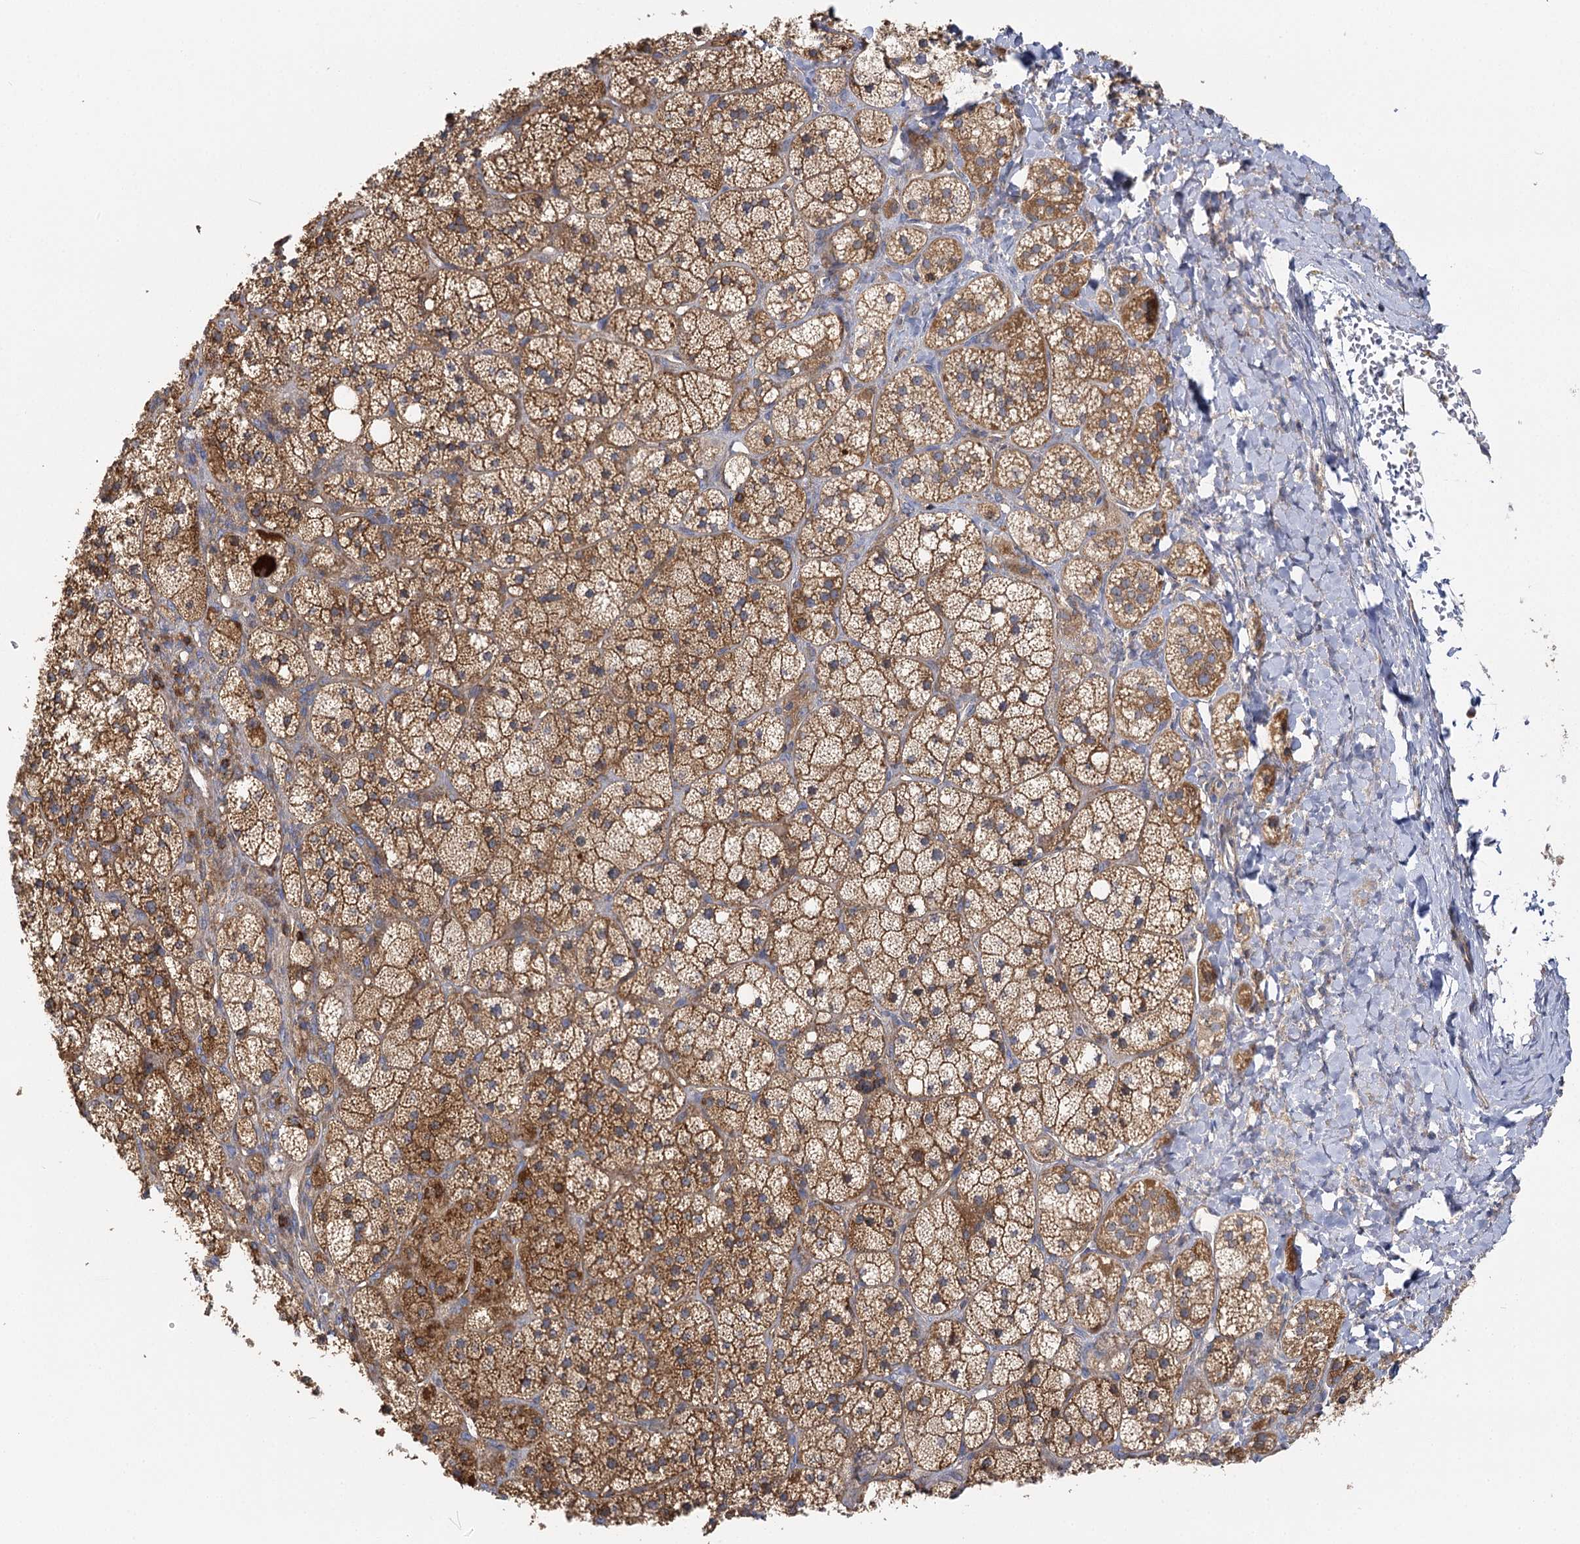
{"staining": {"intensity": "moderate", "quantity": ">75%", "location": "cytoplasmic/membranous"}, "tissue": "adrenal gland", "cell_type": "Glandular cells", "image_type": "normal", "snomed": [{"axis": "morphology", "description": "Normal tissue, NOS"}, {"axis": "topography", "description": "Adrenal gland"}], "caption": "DAB (3,3'-diaminobenzidine) immunohistochemical staining of benign adrenal gland exhibits moderate cytoplasmic/membranous protein expression in about >75% of glandular cells. The protein of interest is shown in brown color, while the nuclei are stained blue.", "gene": "SEC24B", "patient": {"sex": "male", "age": 61}}